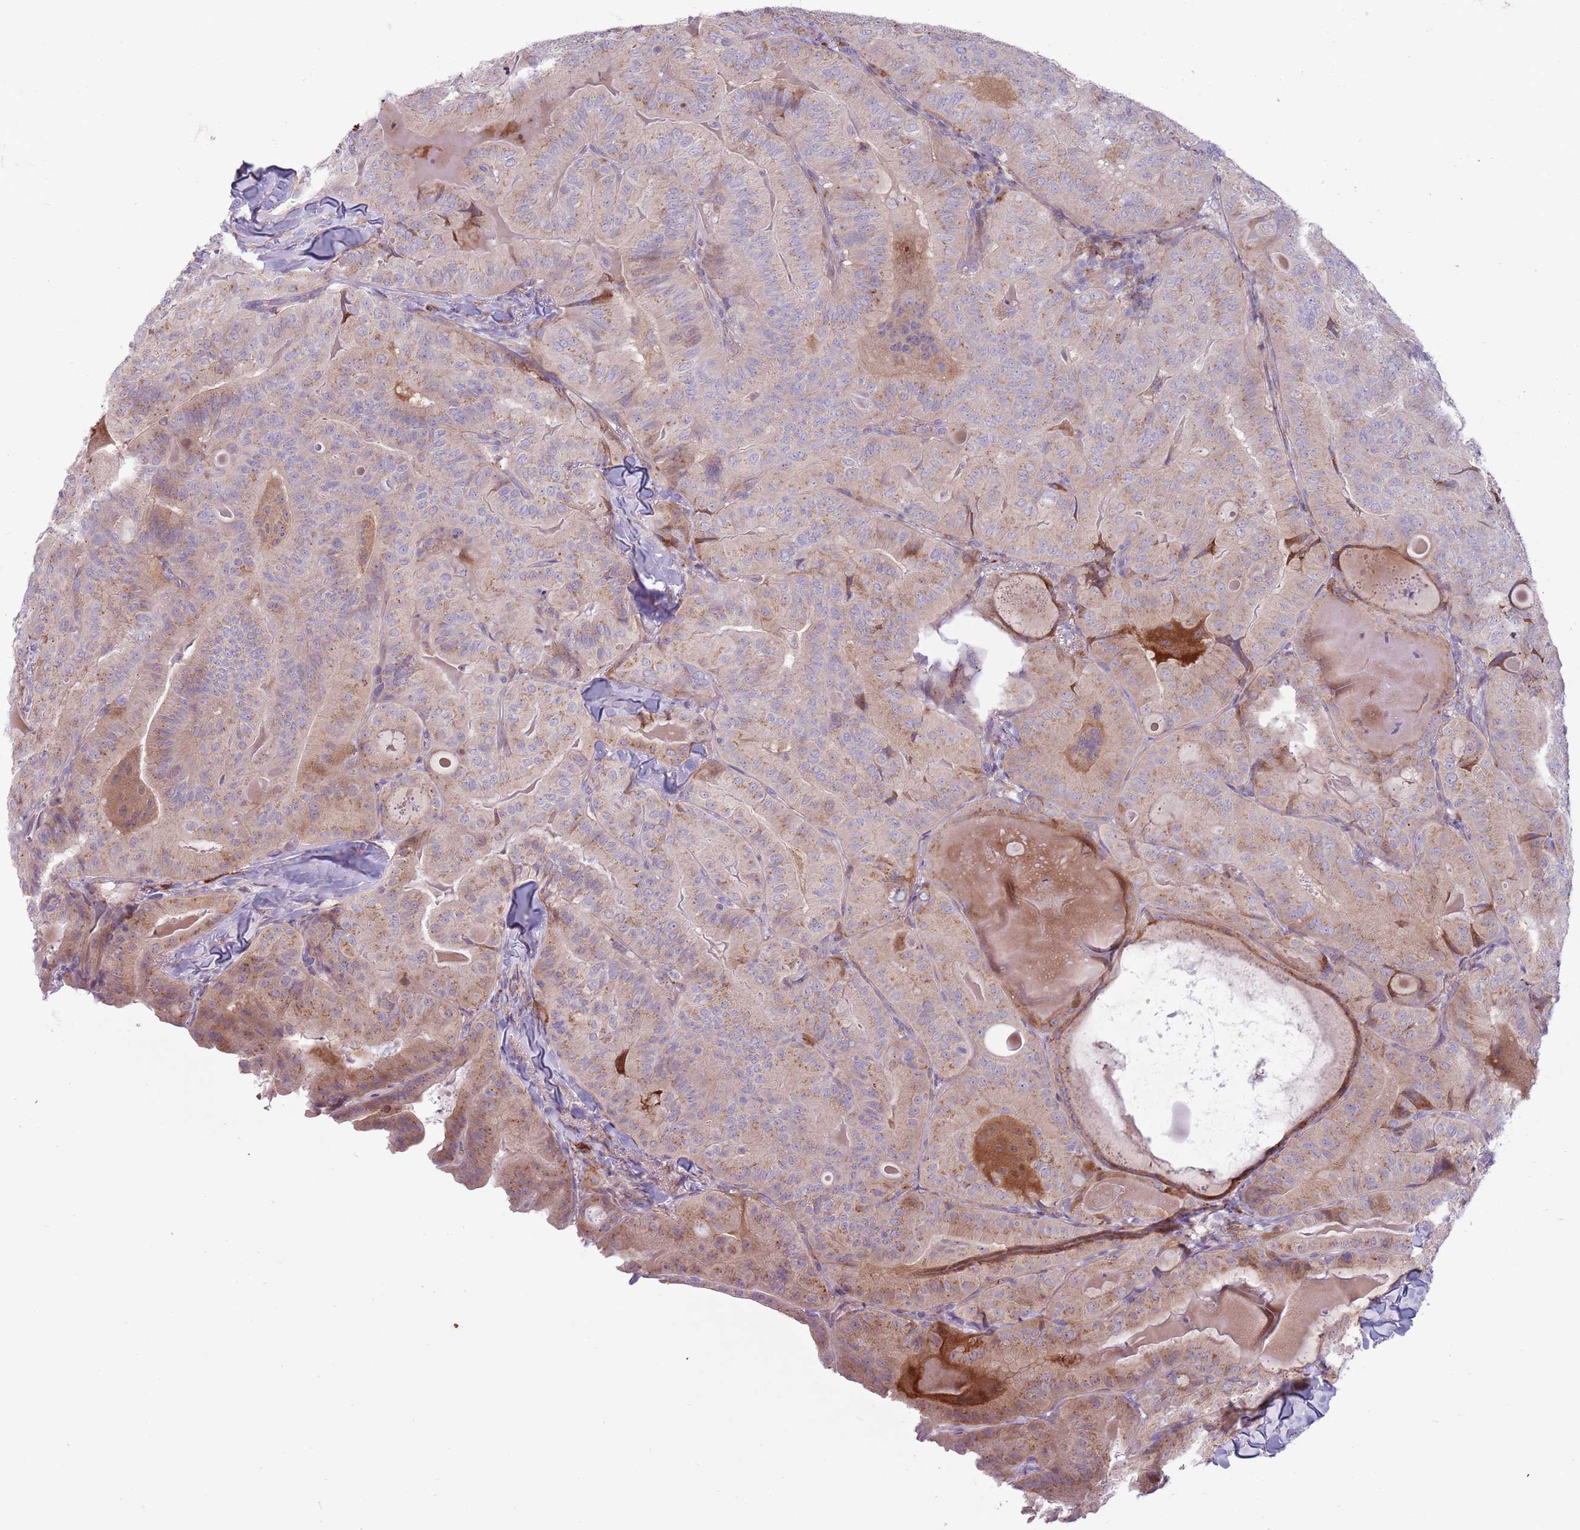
{"staining": {"intensity": "moderate", "quantity": "25%-75%", "location": "cytoplasmic/membranous"}, "tissue": "thyroid cancer", "cell_type": "Tumor cells", "image_type": "cancer", "snomed": [{"axis": "morphology", "description": "Papillary adenocarcinoma, NOS"}, {"axis": "topography", "description": "Thyroid gland"}], "caption": "DAB immunohistochemical staining of human papillary adenocarcinoma (thyroid) exhibits moderate cytoplasmic/membranous protein positivity in approximately 25%-75% of tumor cells. Using DAB (3,3'-diaminobenzidine) (brown) and hematoxylin (blue) stains, captured at high magnification using brightfield microscopy.", "gene": "CCDC150", "patient": {"sex": "female", "age": 68}}